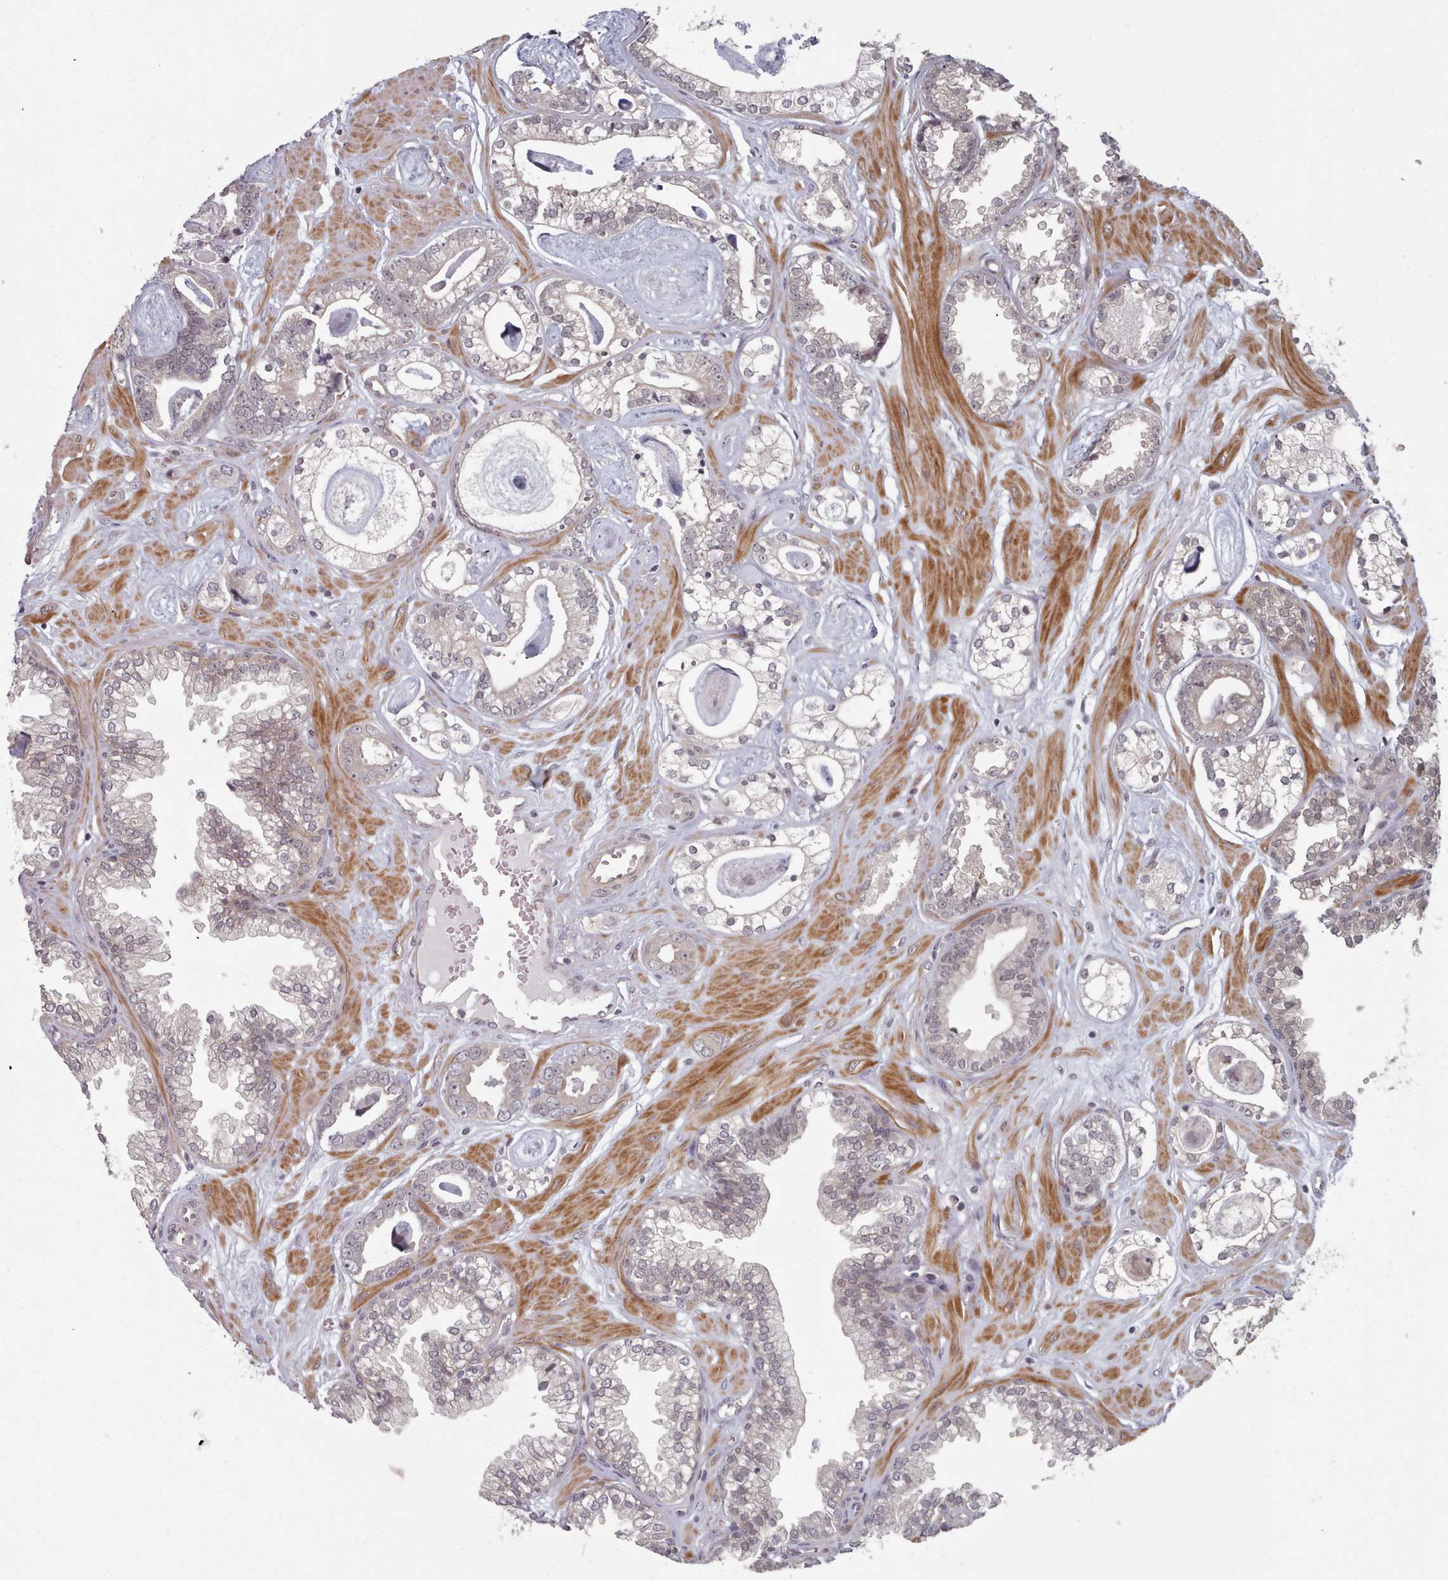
{"staining": {"intensity": "negative", "quantity": "none", "location": "none"}, "tissue": "prostate cancer", "cell_type": "Tumor cells", "image_type": "cancer", "snomed": [{"axis": "morphology", "description": "Adenocarcinoma, Low grade"}, {"axis": "topography", "description": "Prostate"}], "caption": "This is an IHC photomicrograph of human prostate cancer (adenocarcinoma (low-grade)). There is no staining in tumor cells.", "gene": "HYAL3", "patient": {"sex": "male", "age": 60}}